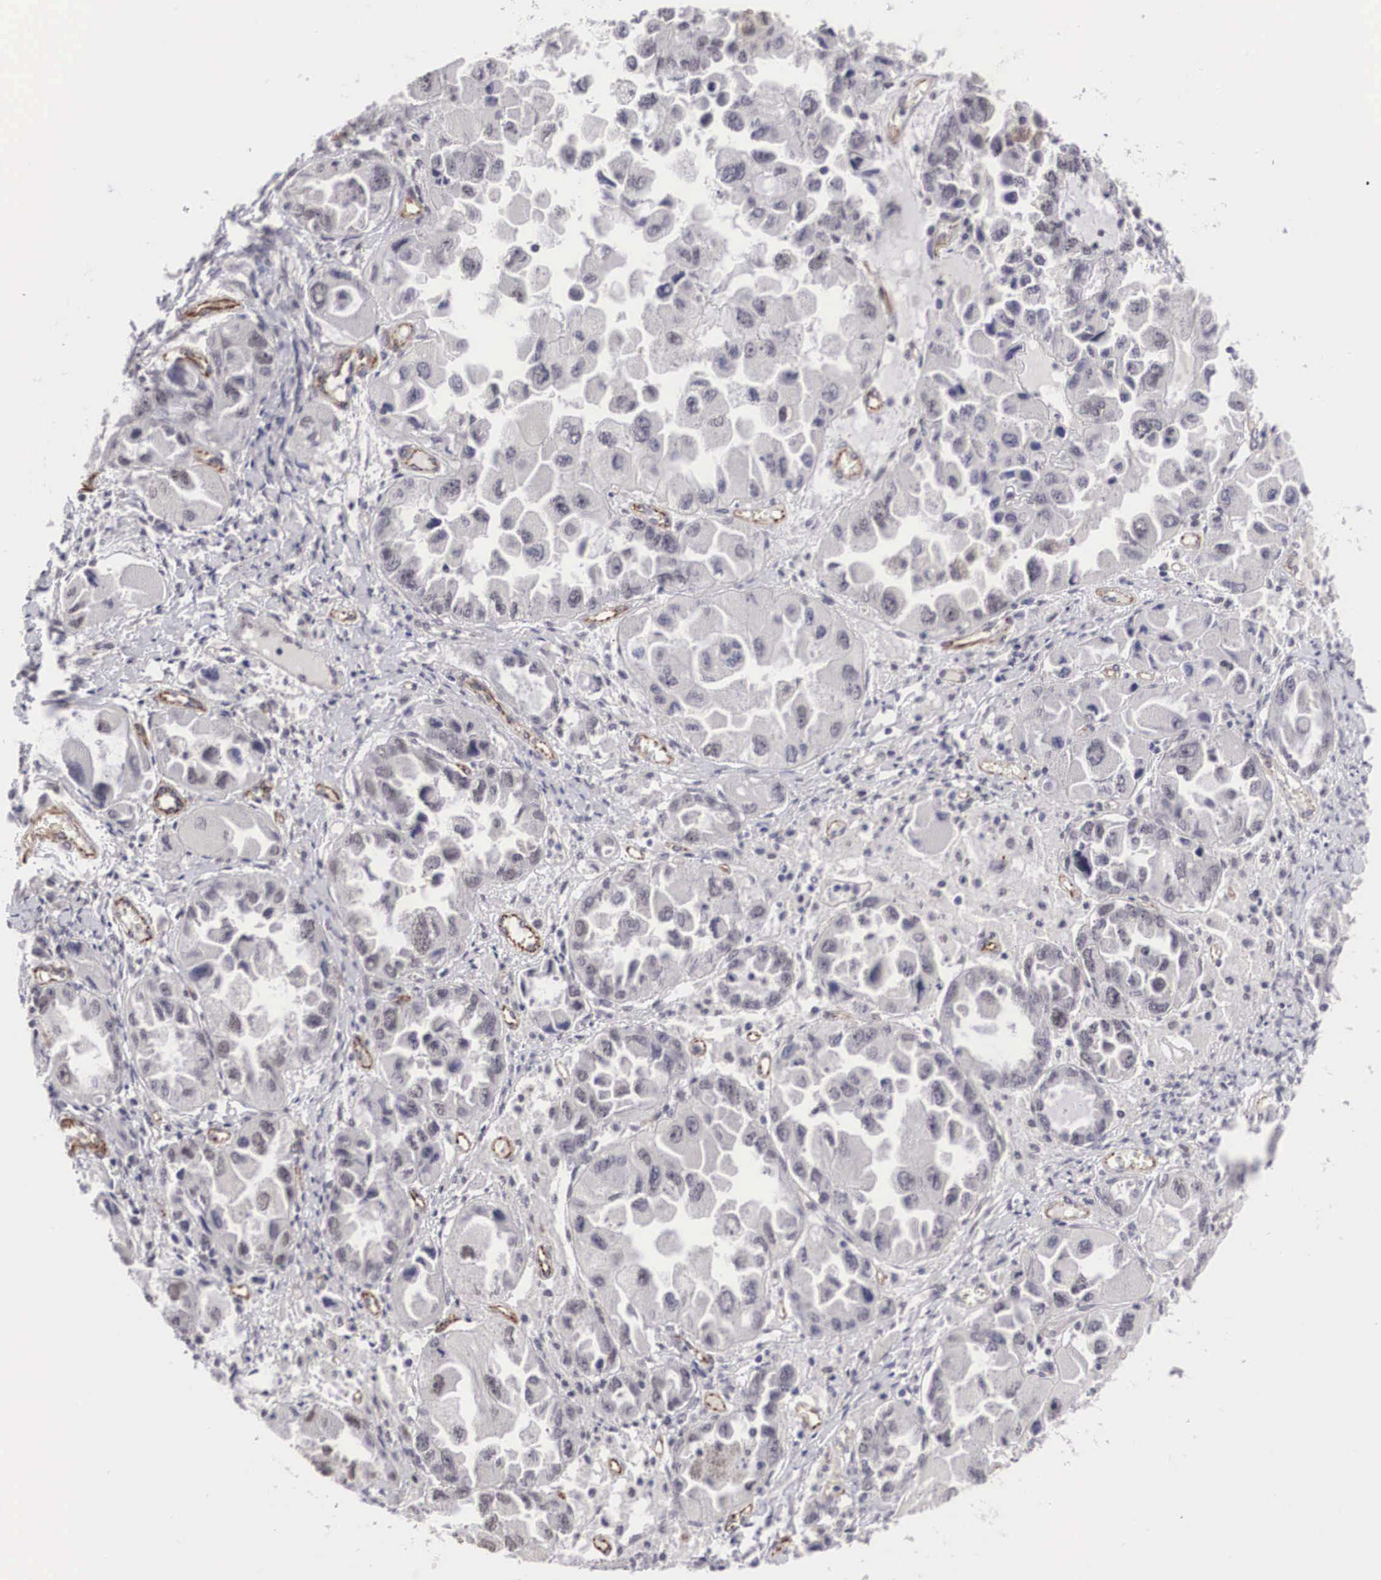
{"staining": {"intensity": "negative", "quantity": "none", "location": "none"}, "tissue": "ovarian cancer", "cell_type": "Tumor cells", "image_type": "cancer", "snomed": [{"axis": "morphology", "description": "Cystadenocarcinoma, serous, NOS"}, {"axis": "topography", "description": "Ovary"}], "caption": "Immunohistochemical staining of human ovarian cancer (serous cystadenocarcinoma) shows no significant positivity in tumor cells. The staining was performed using DAB to visualize the protein expression in brown, while the nuclei were stained in blue with hematoxylin (Magnification: 20x).", "gene": "MORC2", "patient": {"sex": "female", "age": 84}}